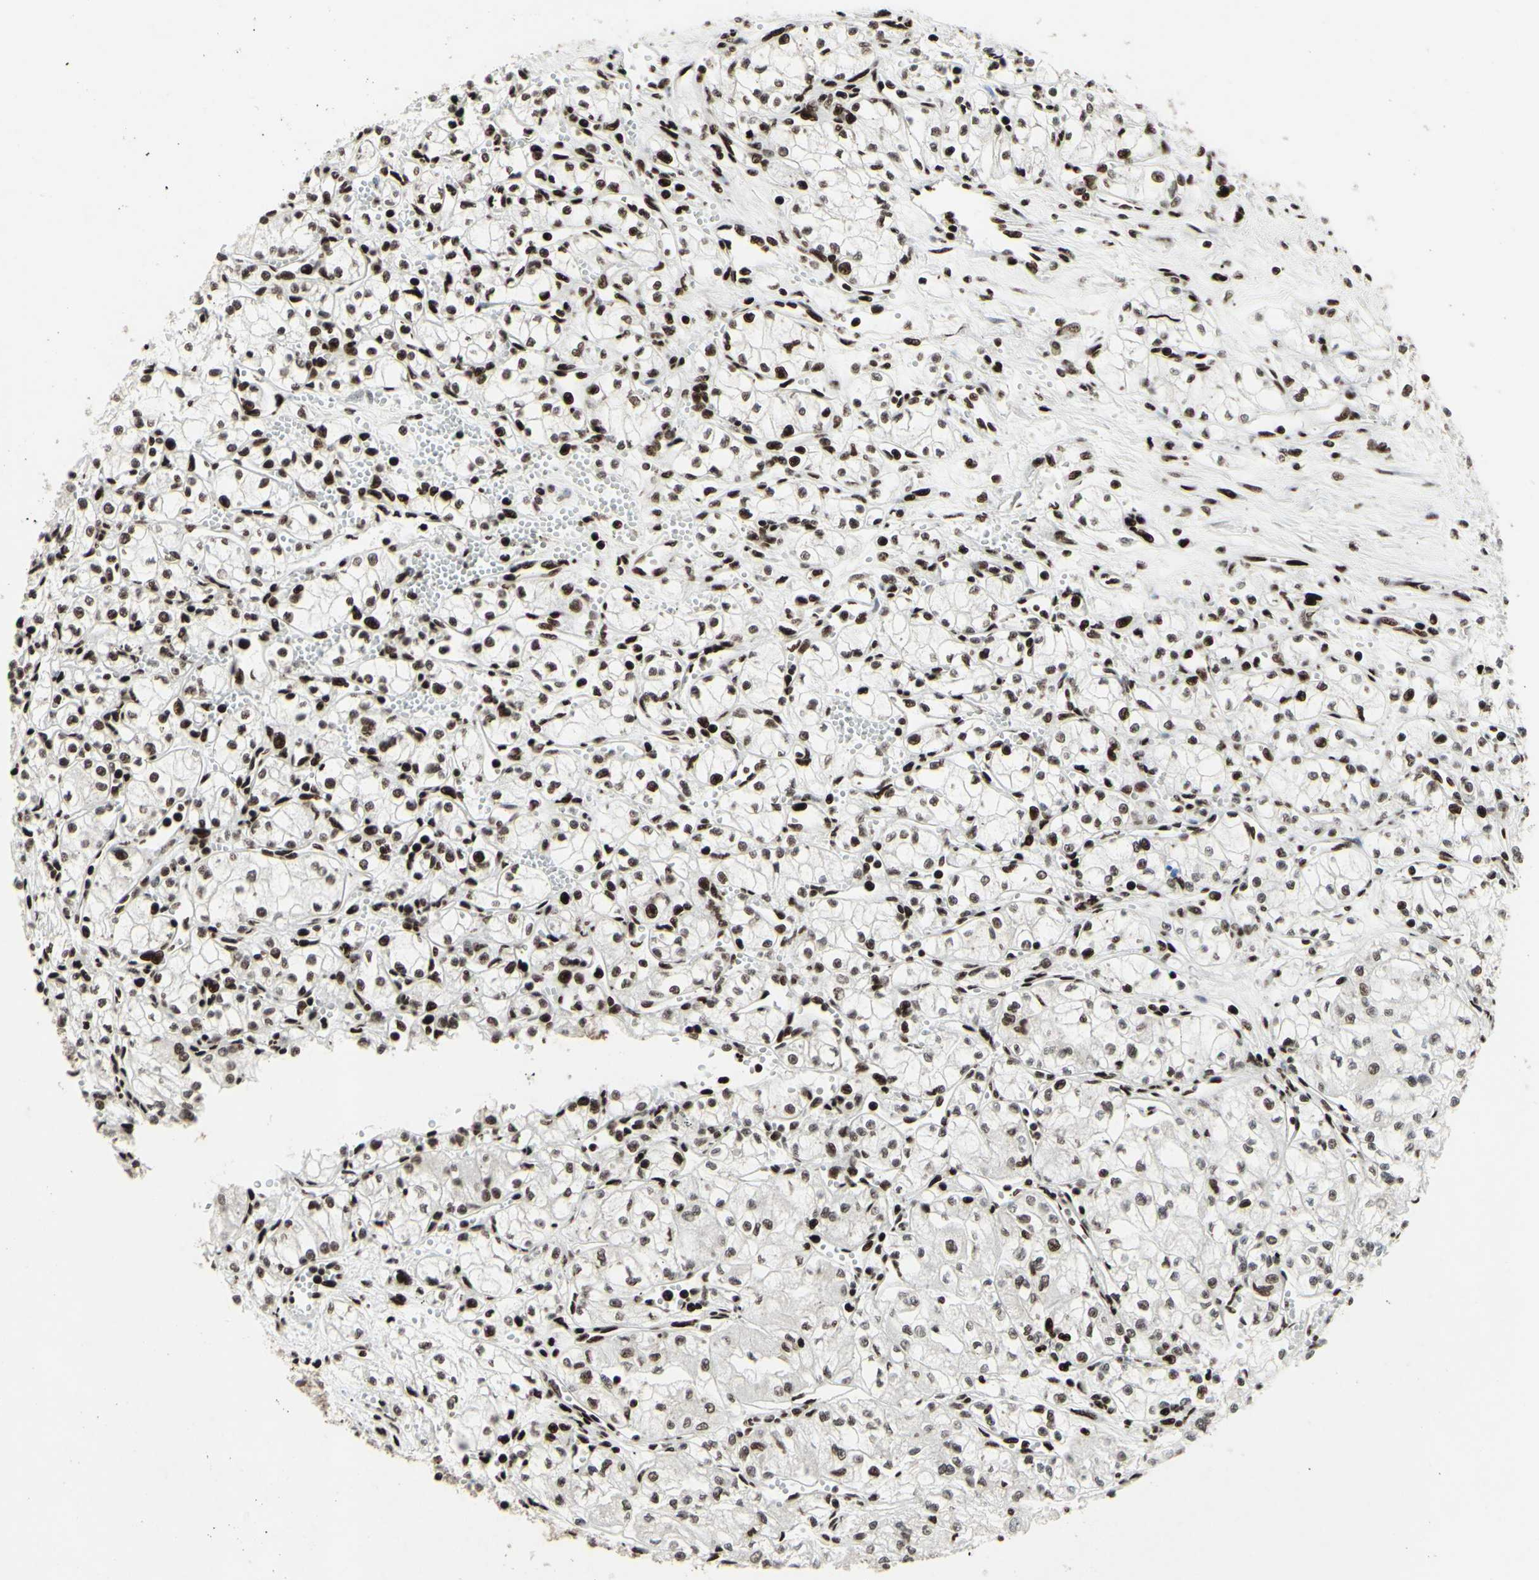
{"staining": {"intensity": "strong", "quantity": ">75%", "location": "nuclear"}, "tissue": "renal cancer", "cell_type": "Tumor cells", "image_type": "cancer", "snomed": [{"axis": "morphology", "description": "Normal tissue, NOS"}, {"axis": "morphology", "description": "Adenocarcinoma, NOS"}, {"axis": "topography", "description": "Kidney"}], "caption": "Protein staining exhibits strong nuclear expression in approximately >75% of tumor cells in renal adenocarcinoma.", "gene": "U2AF2", "patient": {"sex": "male", "age": 59}}